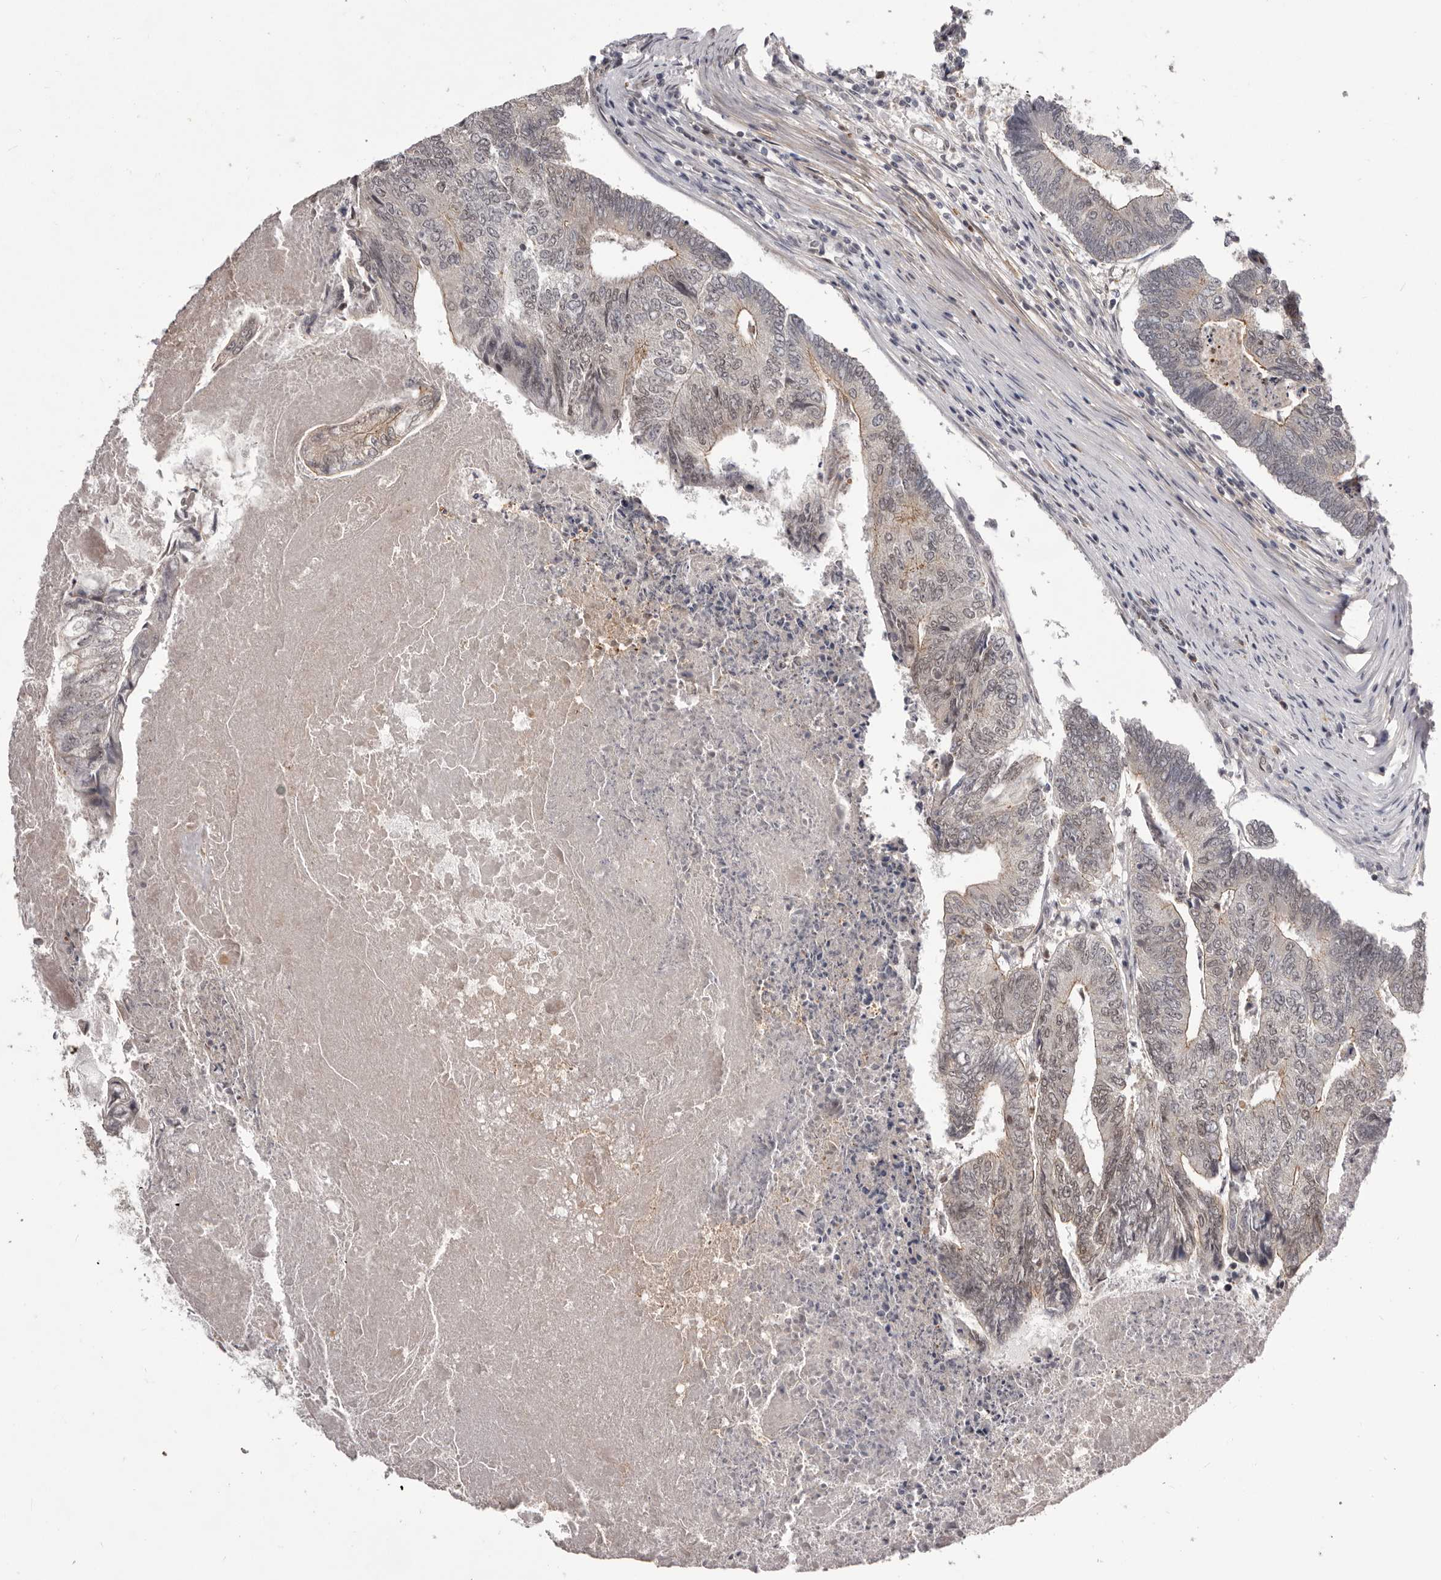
{"staining": {"intensity": "negative", "quantity": "none", "location": "none"}, "tissue": "colorectal cancer", "cell_type": "Tumor cells", "image_type": "cancer", "snomed": [{"axis": "morphology", "description": "Adenocarcinoma, NOS"}, {"axis": "topography", "description": "Colon"}], "caption": "A histopathology image of adenocarcinoma (colorectal) stained for a protein demonstrates no brown staining in tumor cells. Nuclei are stained in blue.", "gene": "RNF2", "patient": {"sex": "female", "age": 67}}